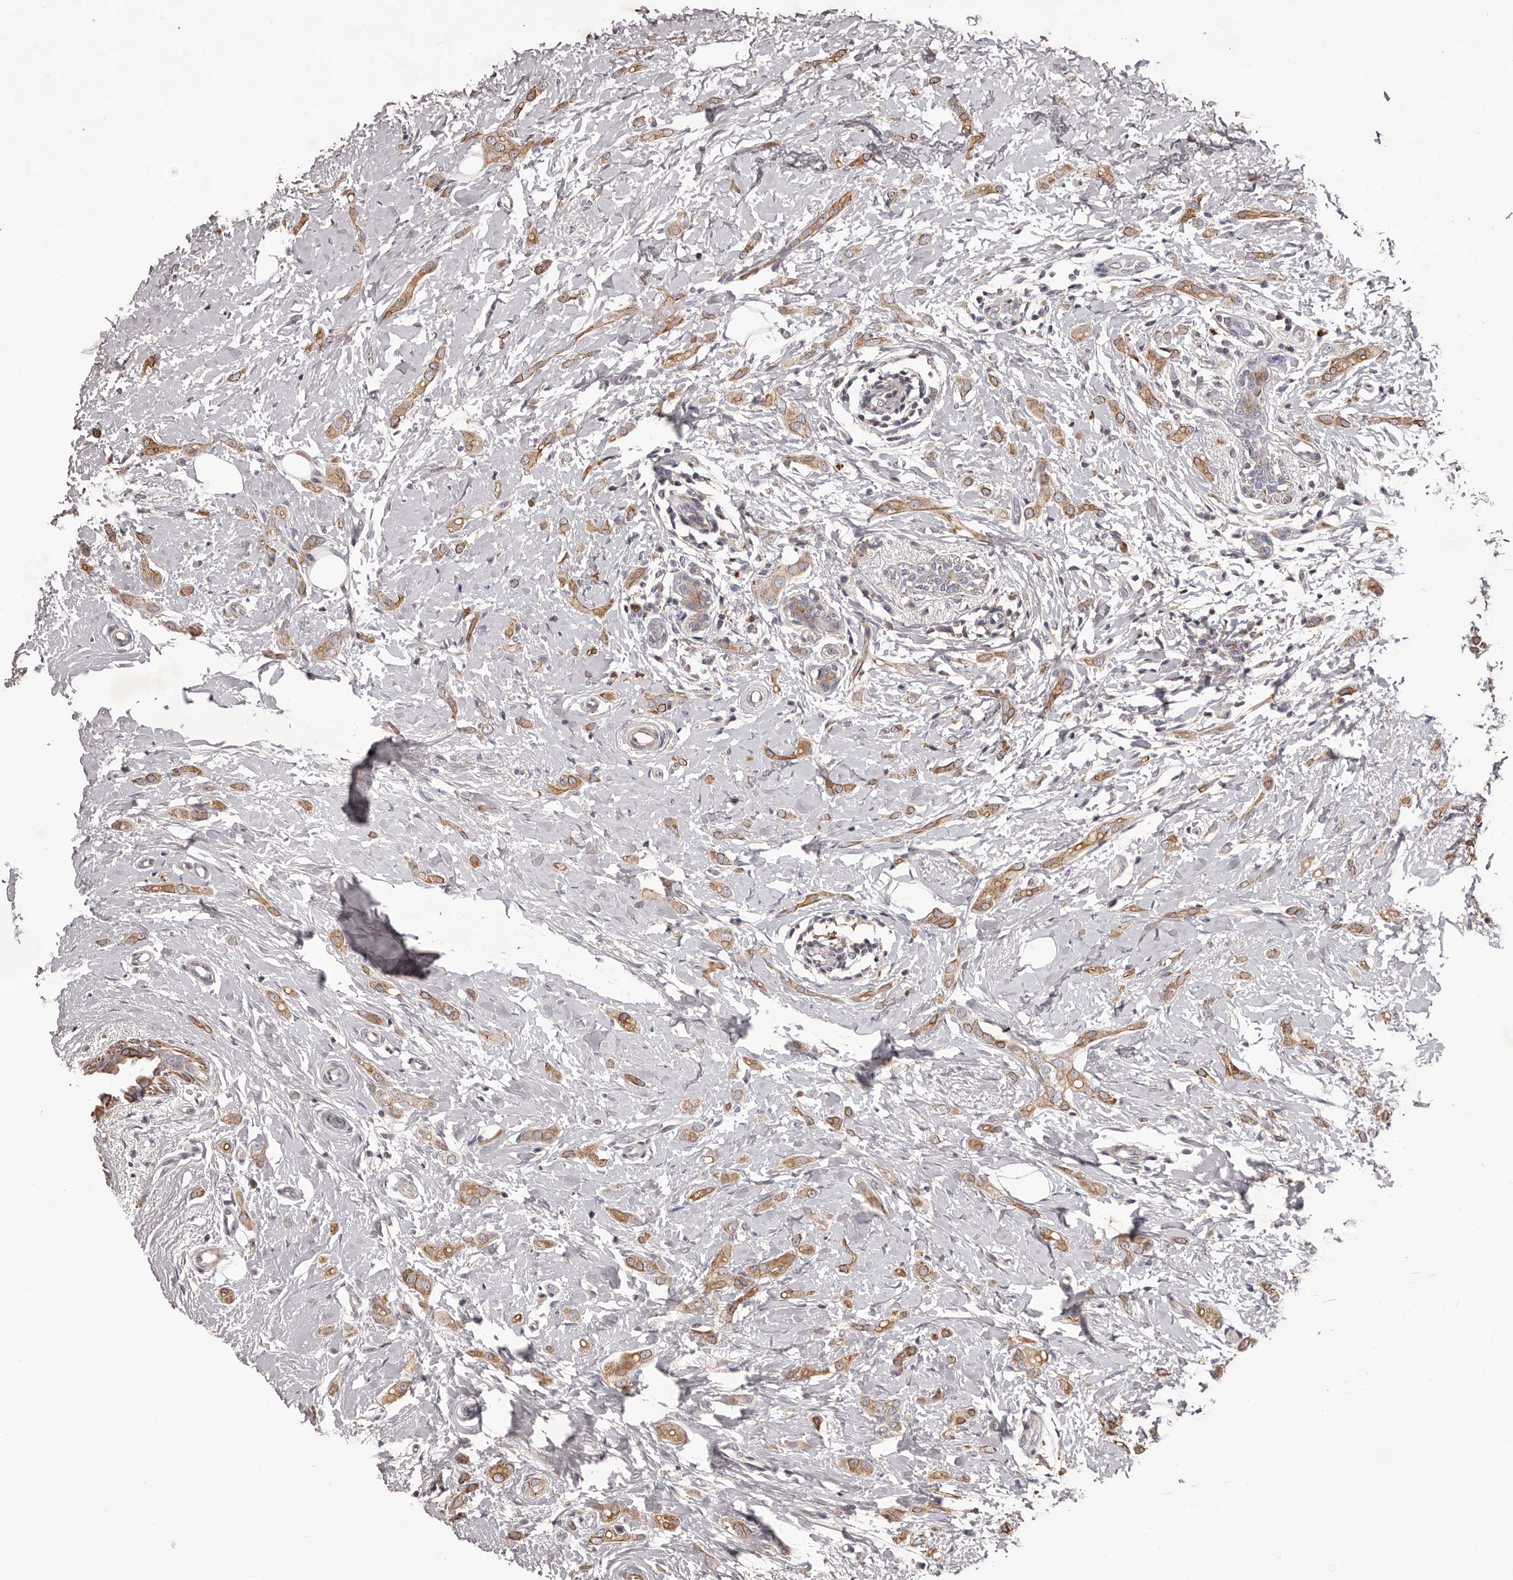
{"staining": {"intensity": "moderate", "quantity": ">75%", "location": "cytoplasmic/membranous"}, "tissue": "breast cancer", "cell_type": "Tumor cells", "image_type": "cancer", "snomed": [{"axis": "morphology", "description": "Lobular carcinoma"}, {"axis": "topography", "description": "Breast"}], "caption": "Protein staining of breast cancer tissue exhibits moderate cytoplasmic/membranous positivity in about >75% of tumor cells. Using DAB (brown) and hematoxylin (blue) stains, captured at high magnification using brightfield microscopy.", "gene": "ALPK1", "patient": {"sex": "female", "age": 55}}